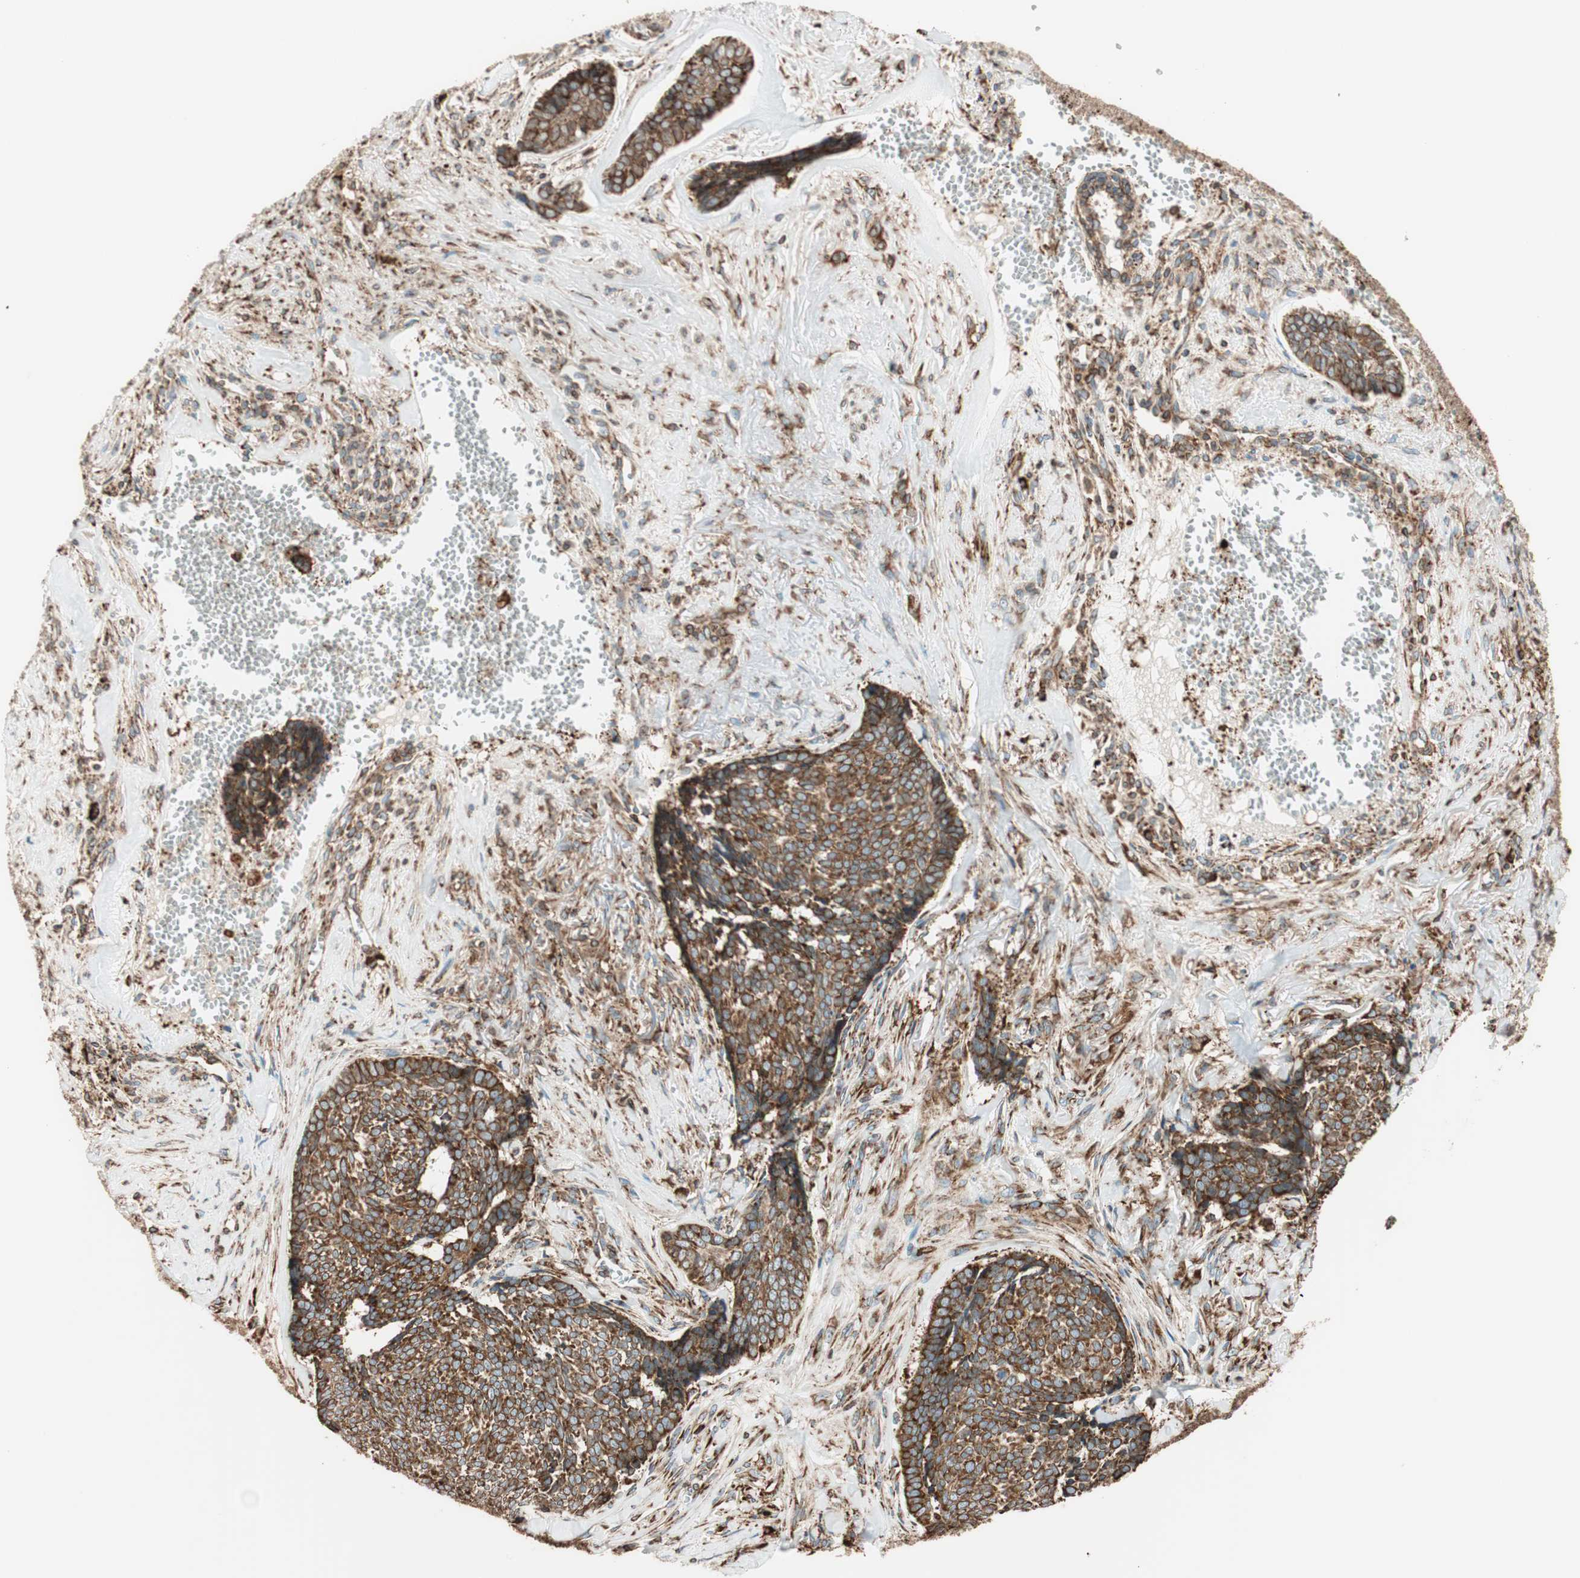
{"staining": {"intensity": "strong", "quantity": ">75%", "location": "cytoplasmic/membranous"}, "tissue": "skin cancer", "cell_type": "Tumor cells", "image_type": "cancer", "snomed": [{"axis": "morphology", "description": "Basal cell carcinoma"}, {"axis": "topography", "description": "Skin"}], "caption": "The immunohistochemical stain highlights strong cytoplasmic/membranous positivity in tumor cells of skin cancer tissue.", "gene": "PRKCSH", "patient": {"sex": "male", "age": 84}}